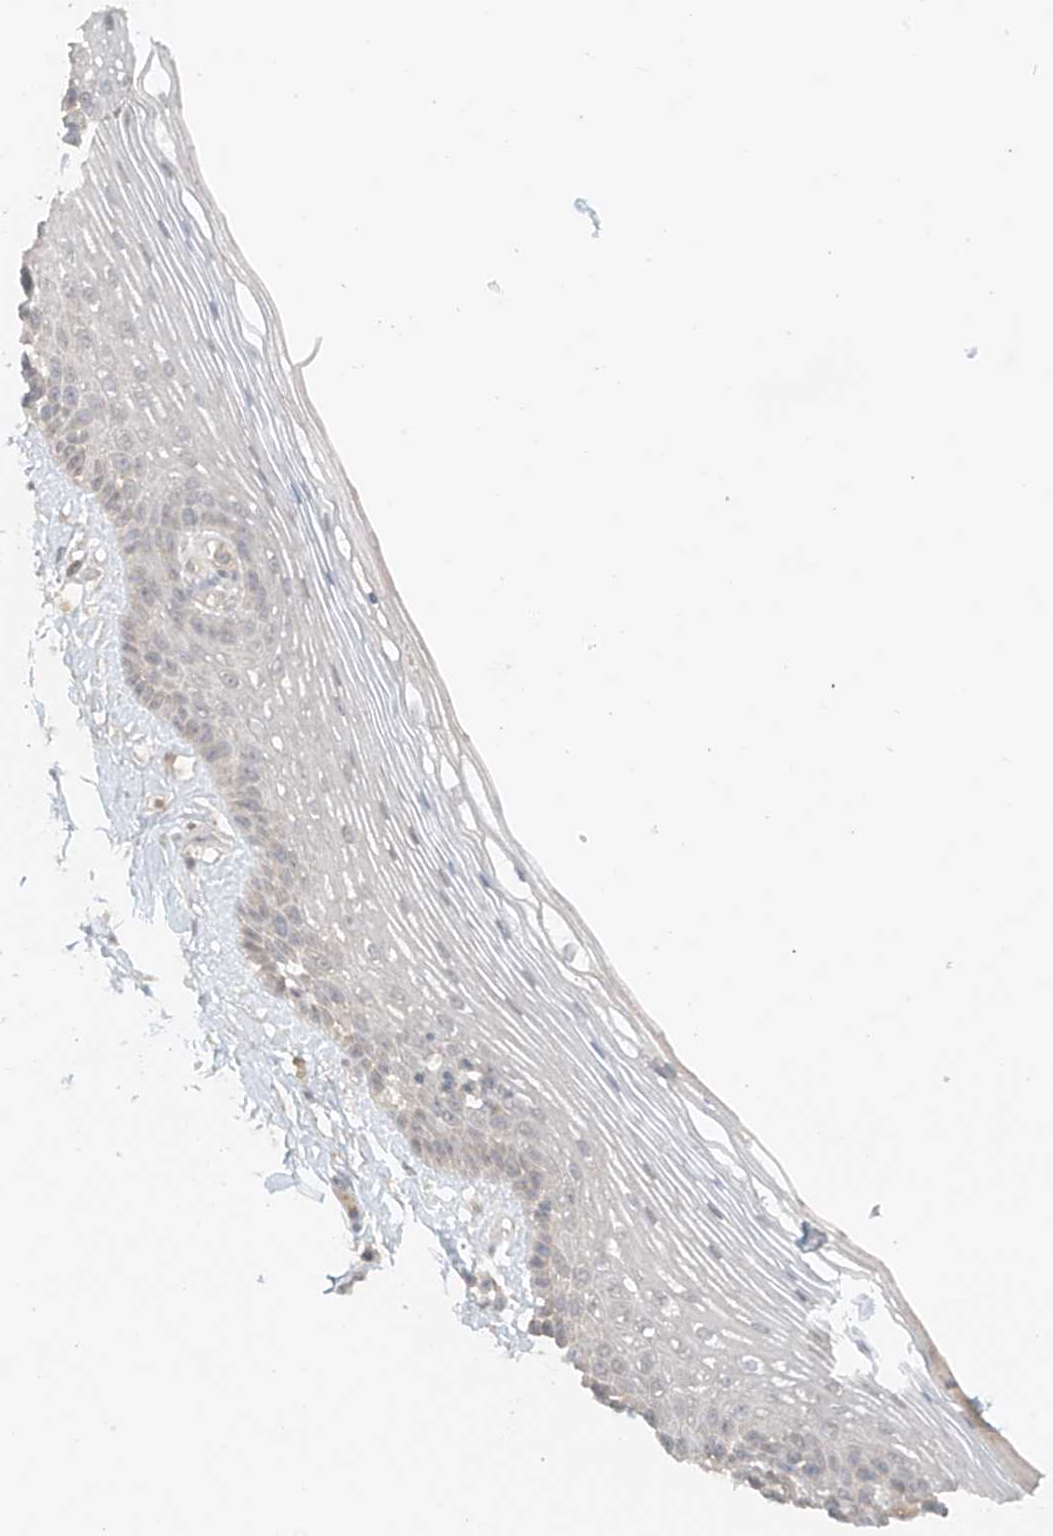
{"staining": {"intensity": "weak", "quantity": "<25%", "location": "cytoplasmic/membranous"}, "tissue": "vagina", "cell_type": "Squamous epithelial cells", "image_type": "normal", "snomed": [{"axis": "morphology", "description": "Normal tissue, NOS"}, {"axis": "topography", "description": "Vagina"}], "caption": "An image of vagina stained for a protein reveals no brown staining in squamous epithelial cells. (DAB immunohistochemistry (IHC) visualized using brightfield microscopy, high magnification).", "gene": "ABCD1", "patient": {"sex": "female", "age": 46}}